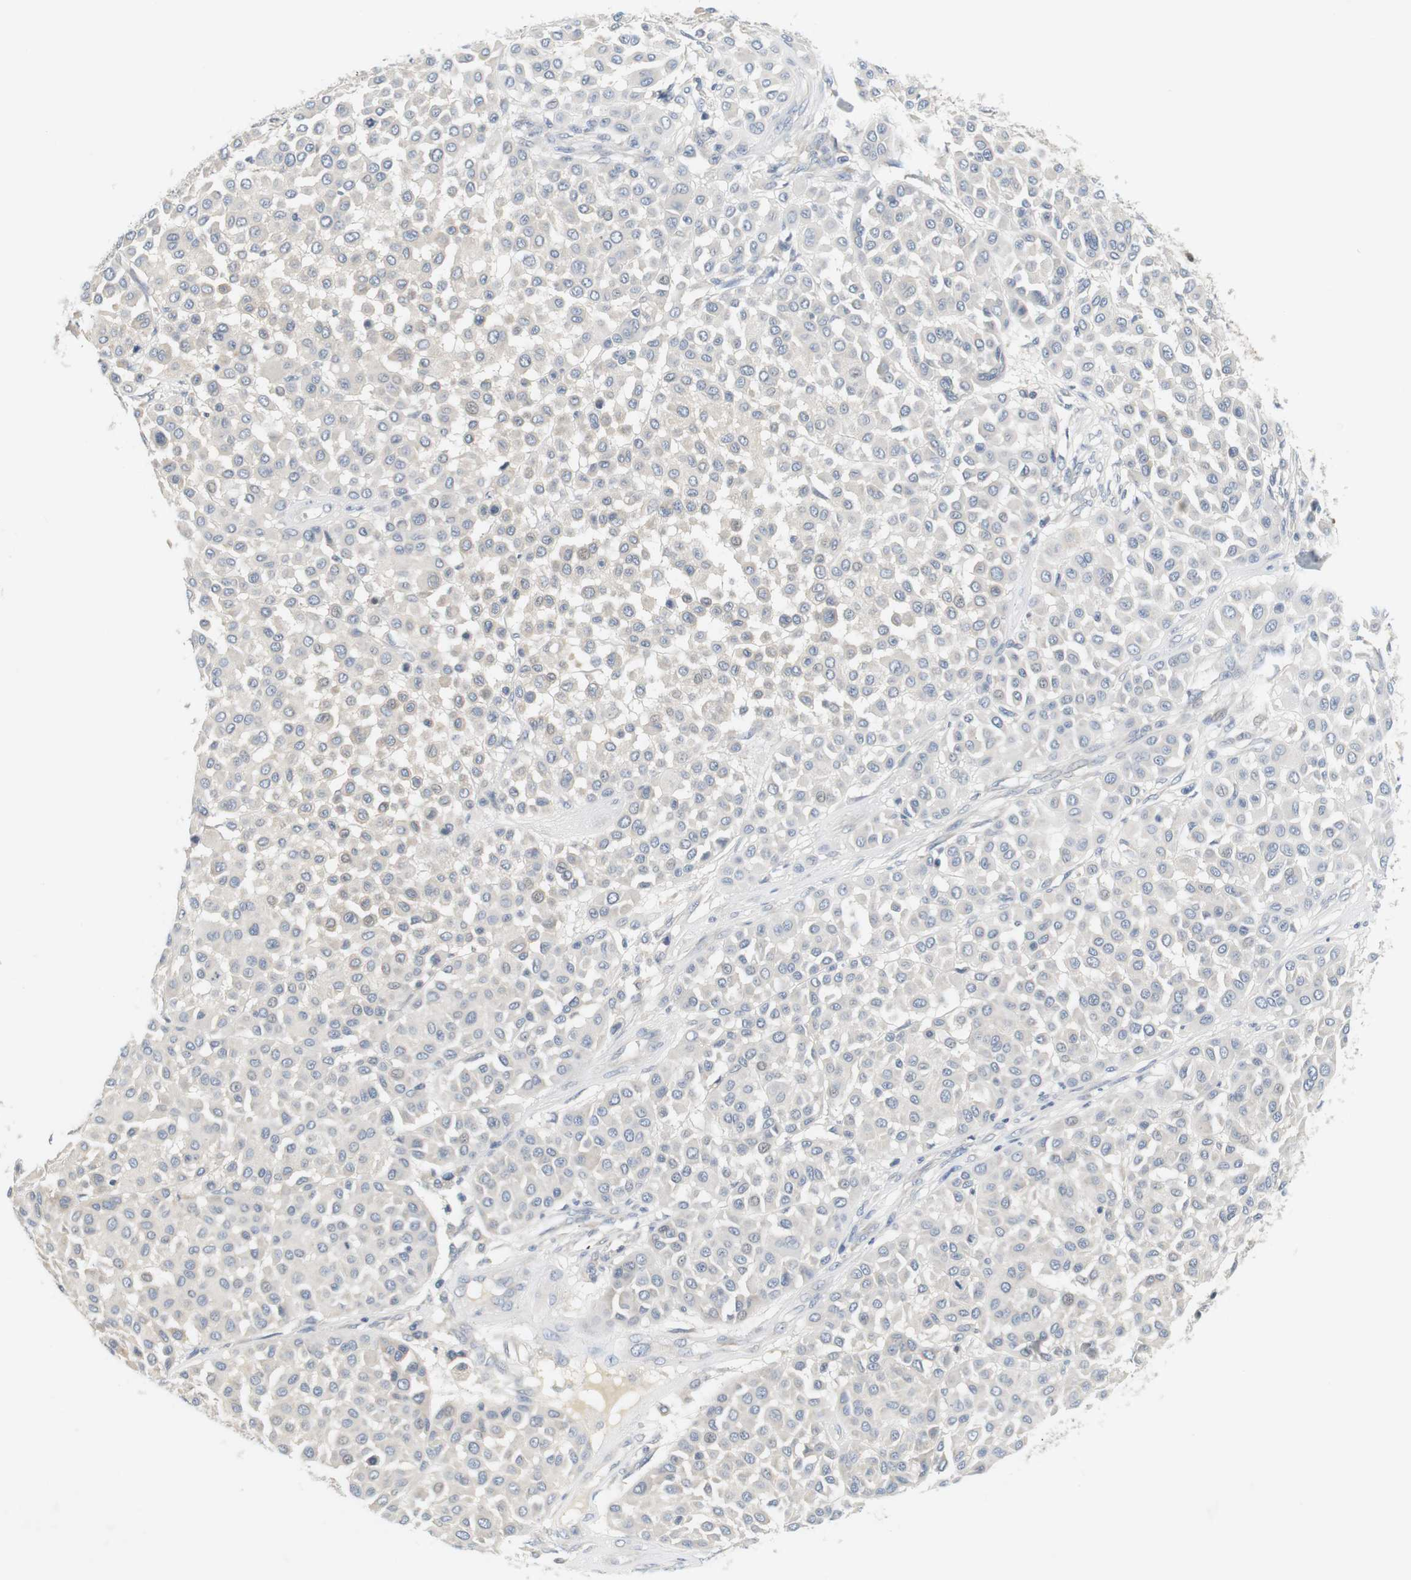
{"staining": {"intensity": "negative", "quantity": "none", "location": "none"}, "tissue": "melanoma", "cell_type": "Tumor cells", "image_type": "cancer", "snomed": [{"axis": "morphology", "description": "Malignant melanoma, Metastatic site"}, {"axis": "topography", "description": "Soft tissue"}], "caption": "Tumor cells show no significant protein expression in melanoma.", "gene": "EVA1C", "patient": {"sex": "male", "age": 41}}